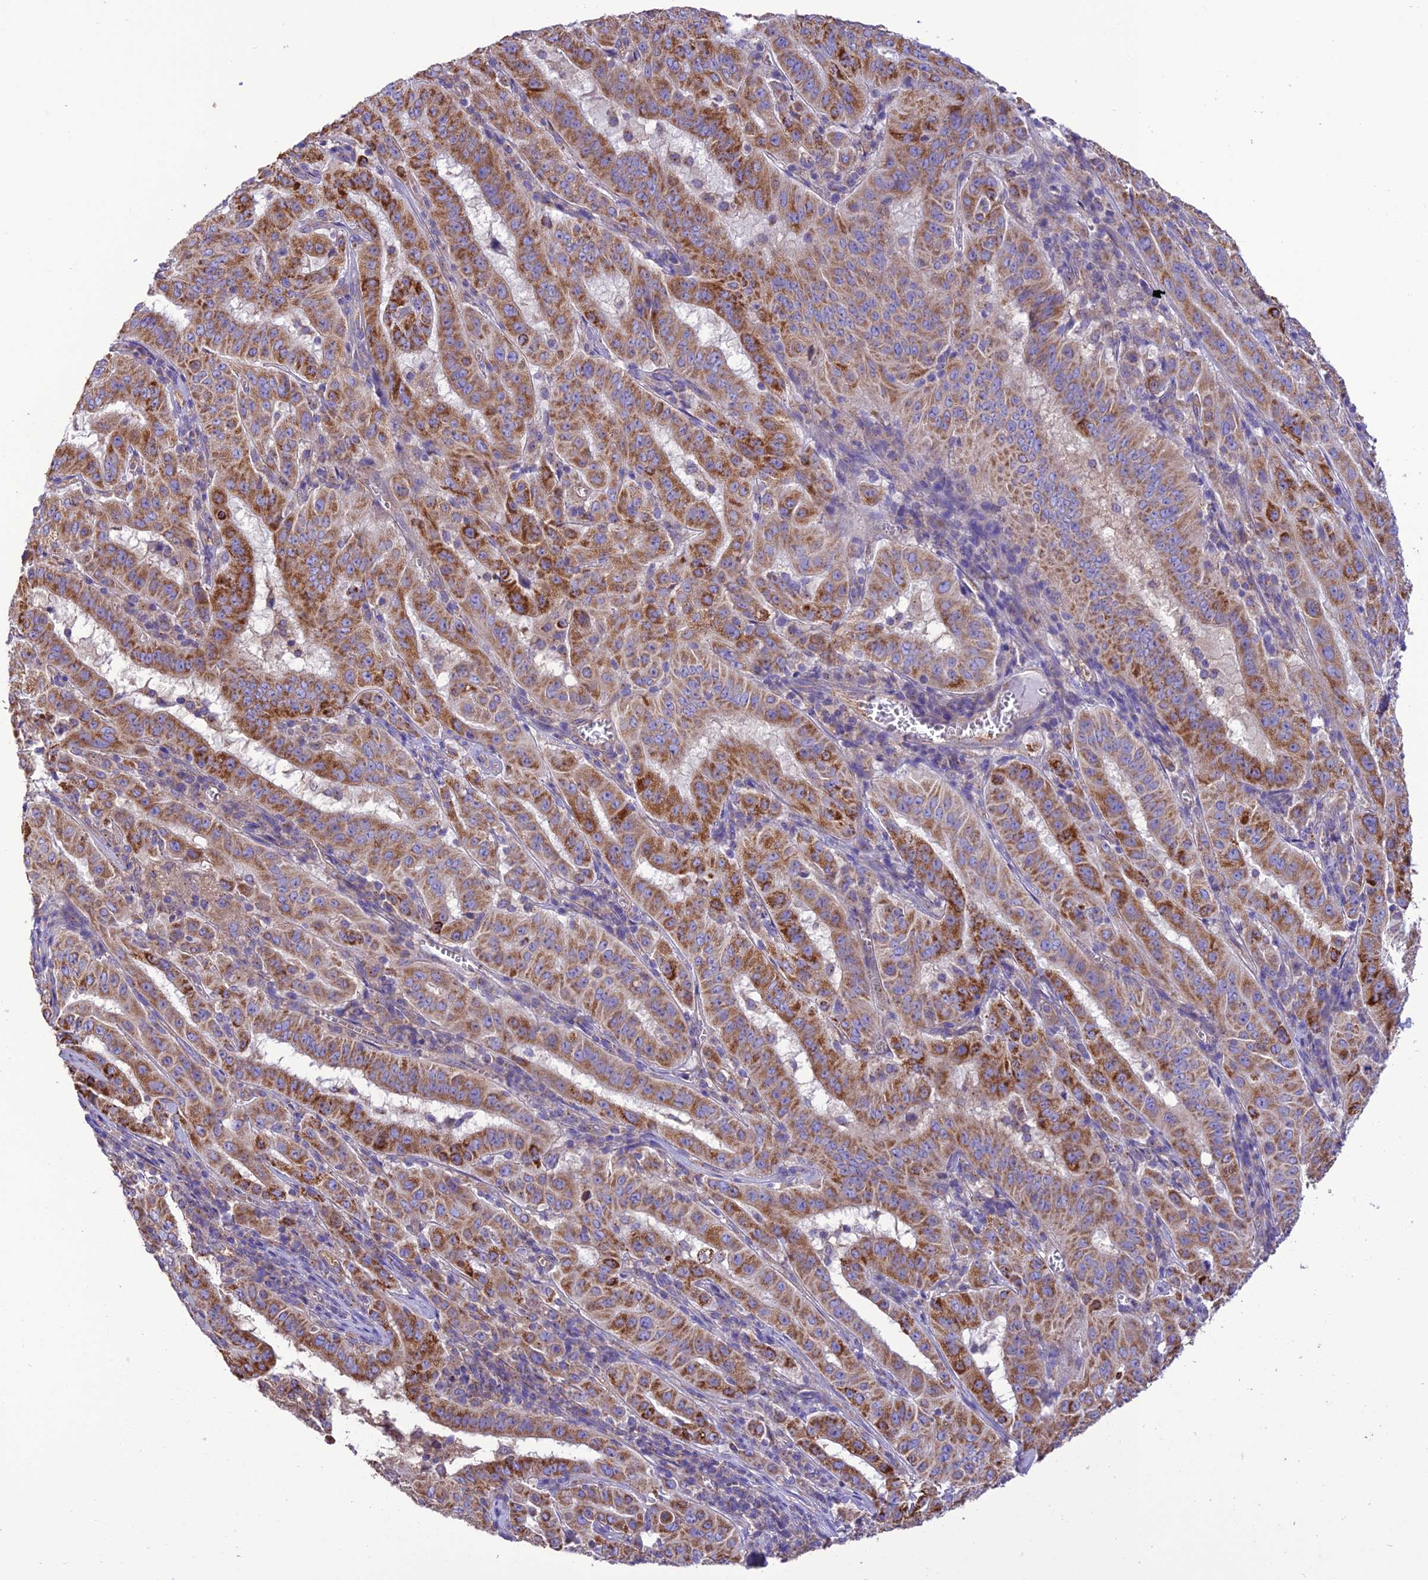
{"staining": {"intensity": "moderate", "quantity": ">75%", "location": "cytoplasmic/membranous"}, "tissue": "pancreatic cancer", "cell_type": "Tumor cells", "image_type": "cancer", "snomed": [{"axis": "morphology", "description": "Adenocarcinoma, NOS"}, {"axis": "topography", "description": "Pancreas"}], "caption": "This image reveals immunohistochemistry staining of adenocarcinoma (pancreatic), with medium moderate cytoplasmic/membranous staining in about >75% of tumor cells.", "gene": "MAP3K12", "patient": {"sex": "male", "age": 63}}